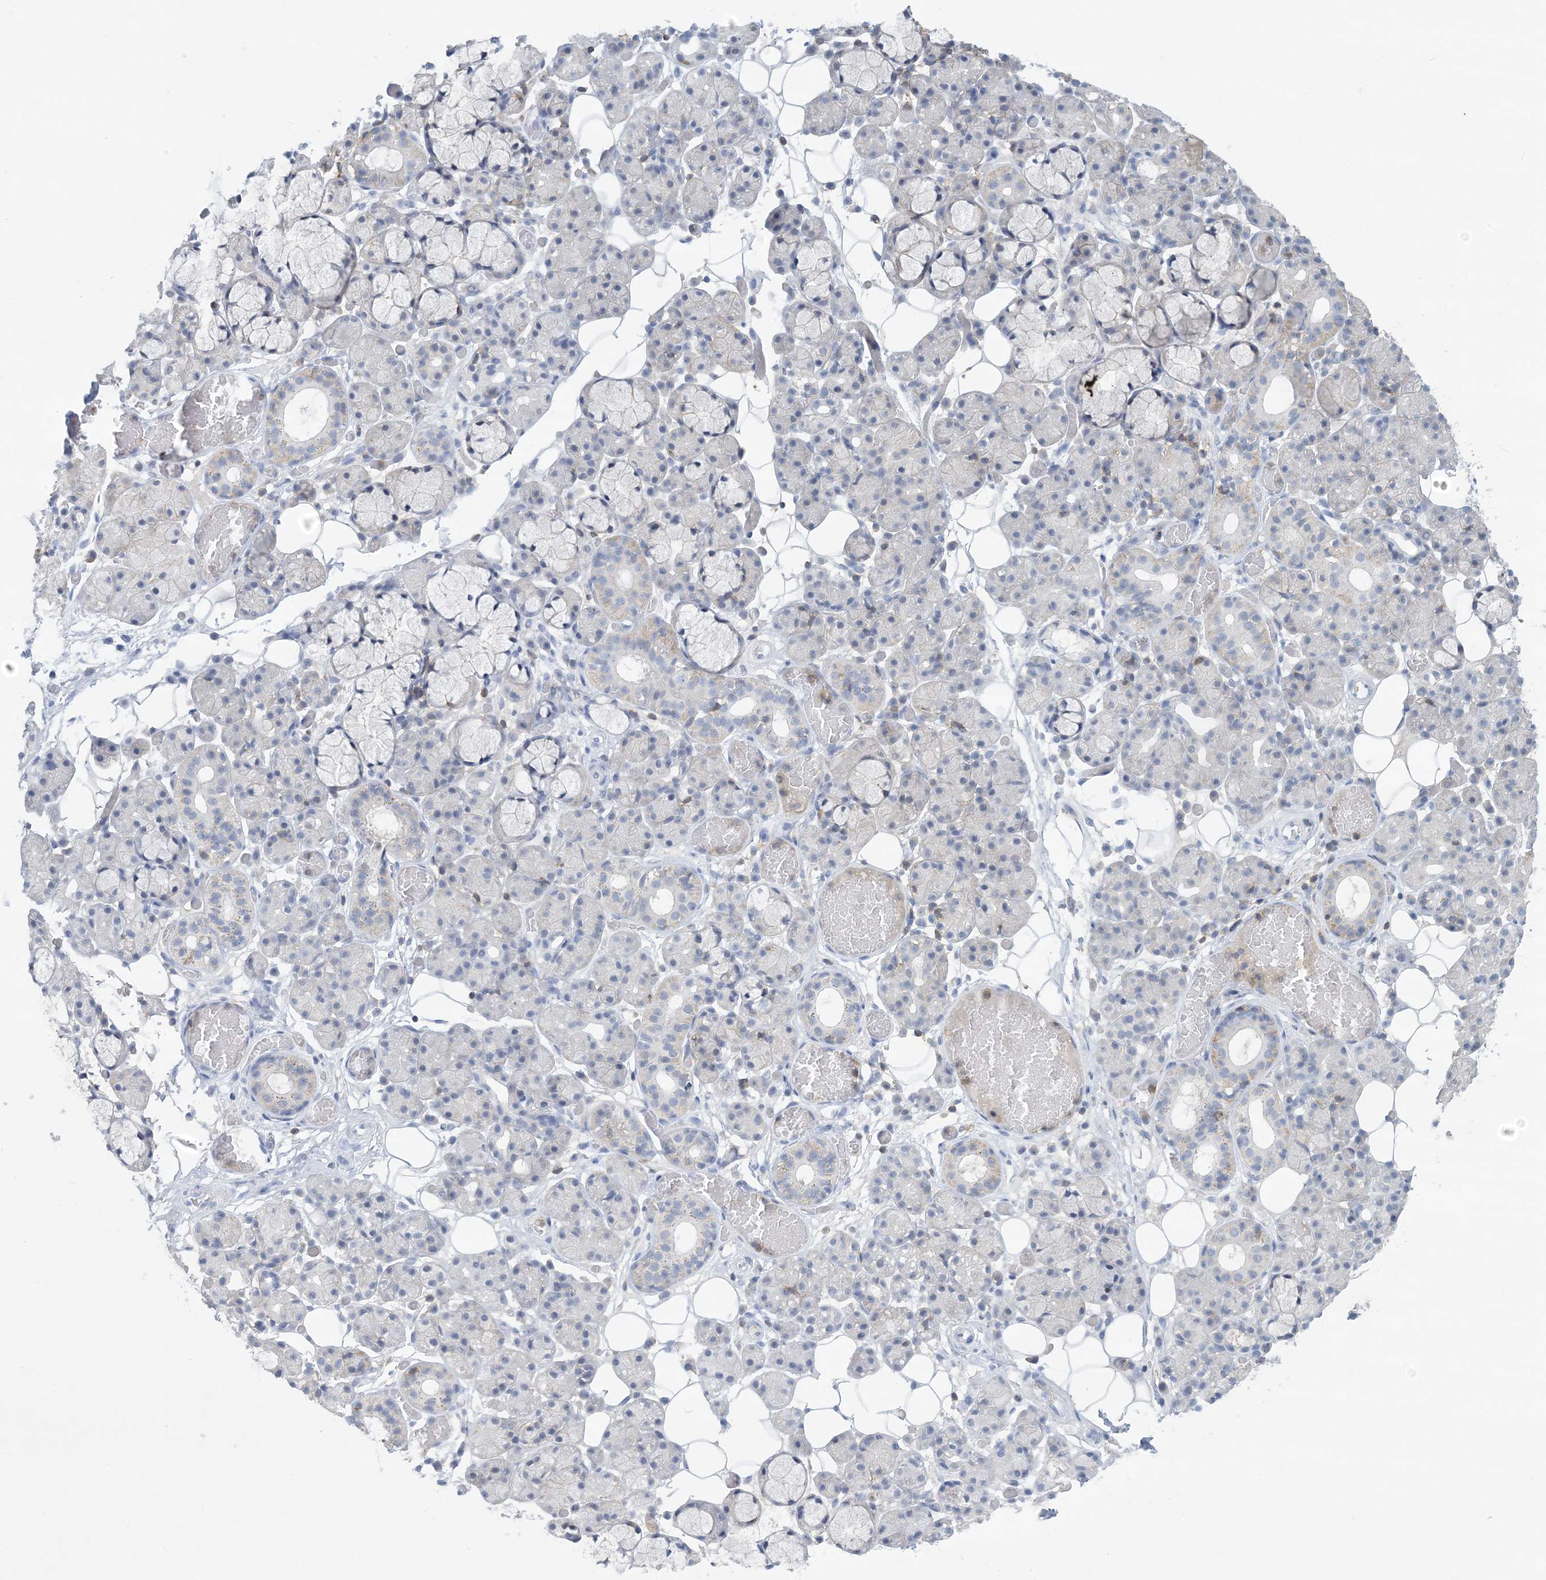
{"staining": {"intensity": "moderate", "quantity": "<25%", "location": "cytoplasmic/membranous"}, "tissue": "salivary gland", "cell_type": "Glandular cells", "image_type": "normal", "snomed": [{"axis": "morphology", "description": "Normal tissue, NOS"}, {"axis": "topography", "description": "Salivary gland"}], "caption": "Immunohistochemical staining of unremarkable salivary gland exhibits moderate cytoplasmic/membranous protein expression in approximately <25% of glandular cells.", "gene": "PSD4", "patient": {"sex": "male", "age": 63}}